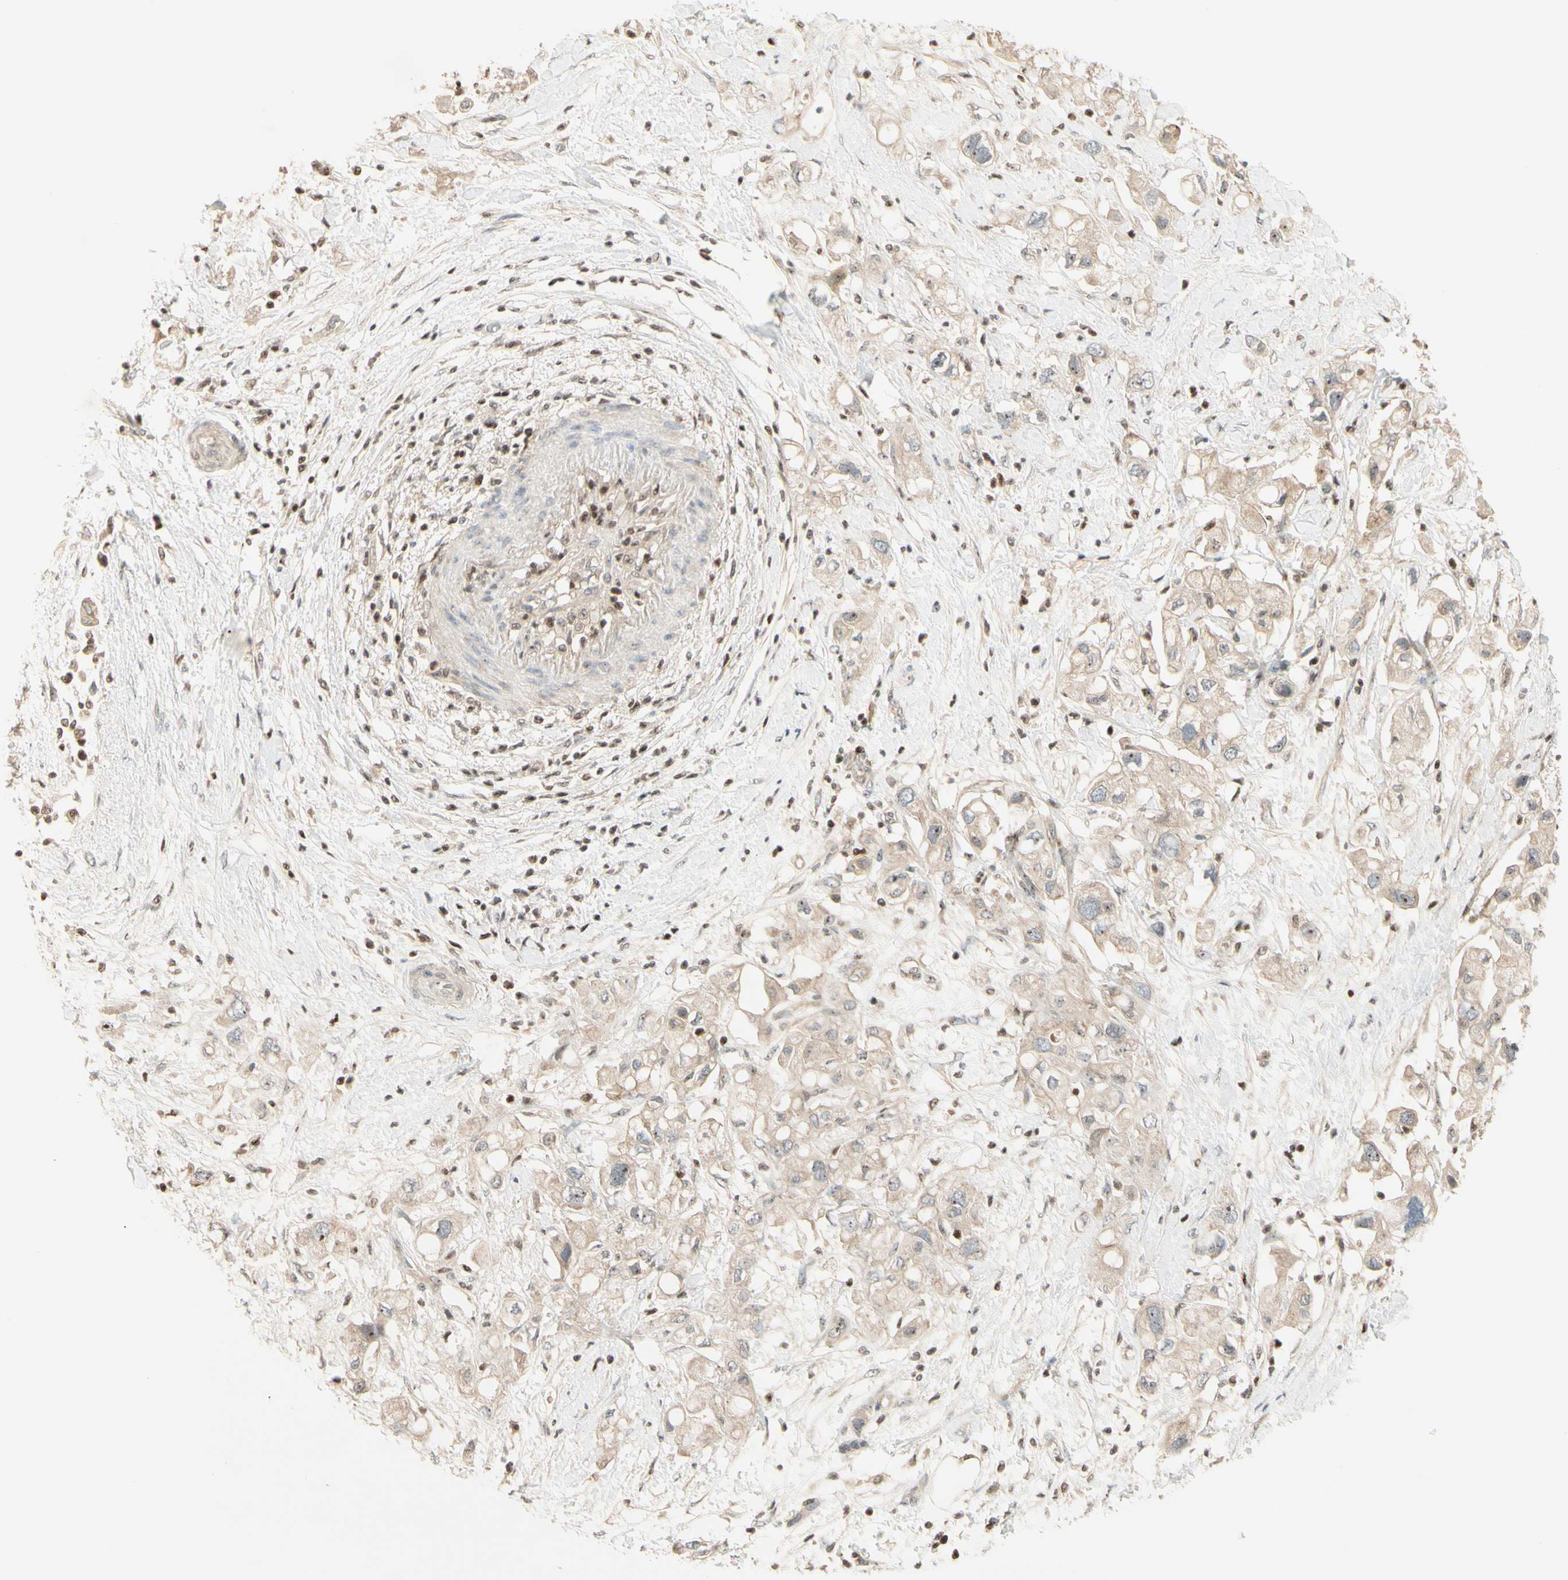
{"staining": {"intensity": "weak", "quantity": ">75%", "location": "cytoplasmic/membranous"}, "tissue": "pancreatic cancer", "cell_type": "Tumor cells", "image_type": "cancer", "snomed": [{"axis": "morphology", "description": "Adenocarcinoma, NOS"}, {"axis": "topography", "description": "Pancreas"}], "caption": "Protein staining of pancreatic cancer (adenocarcinoma) tissue reveals weak cytoplasmic/membranous staining in approximately >75% of tumor cells. Immunohistochemistry (ihc) stains the protein of interest in brown and the nuclei are stained blue.", "gene": "NFYA", "patient": {"sex": "female", "age": 56}}